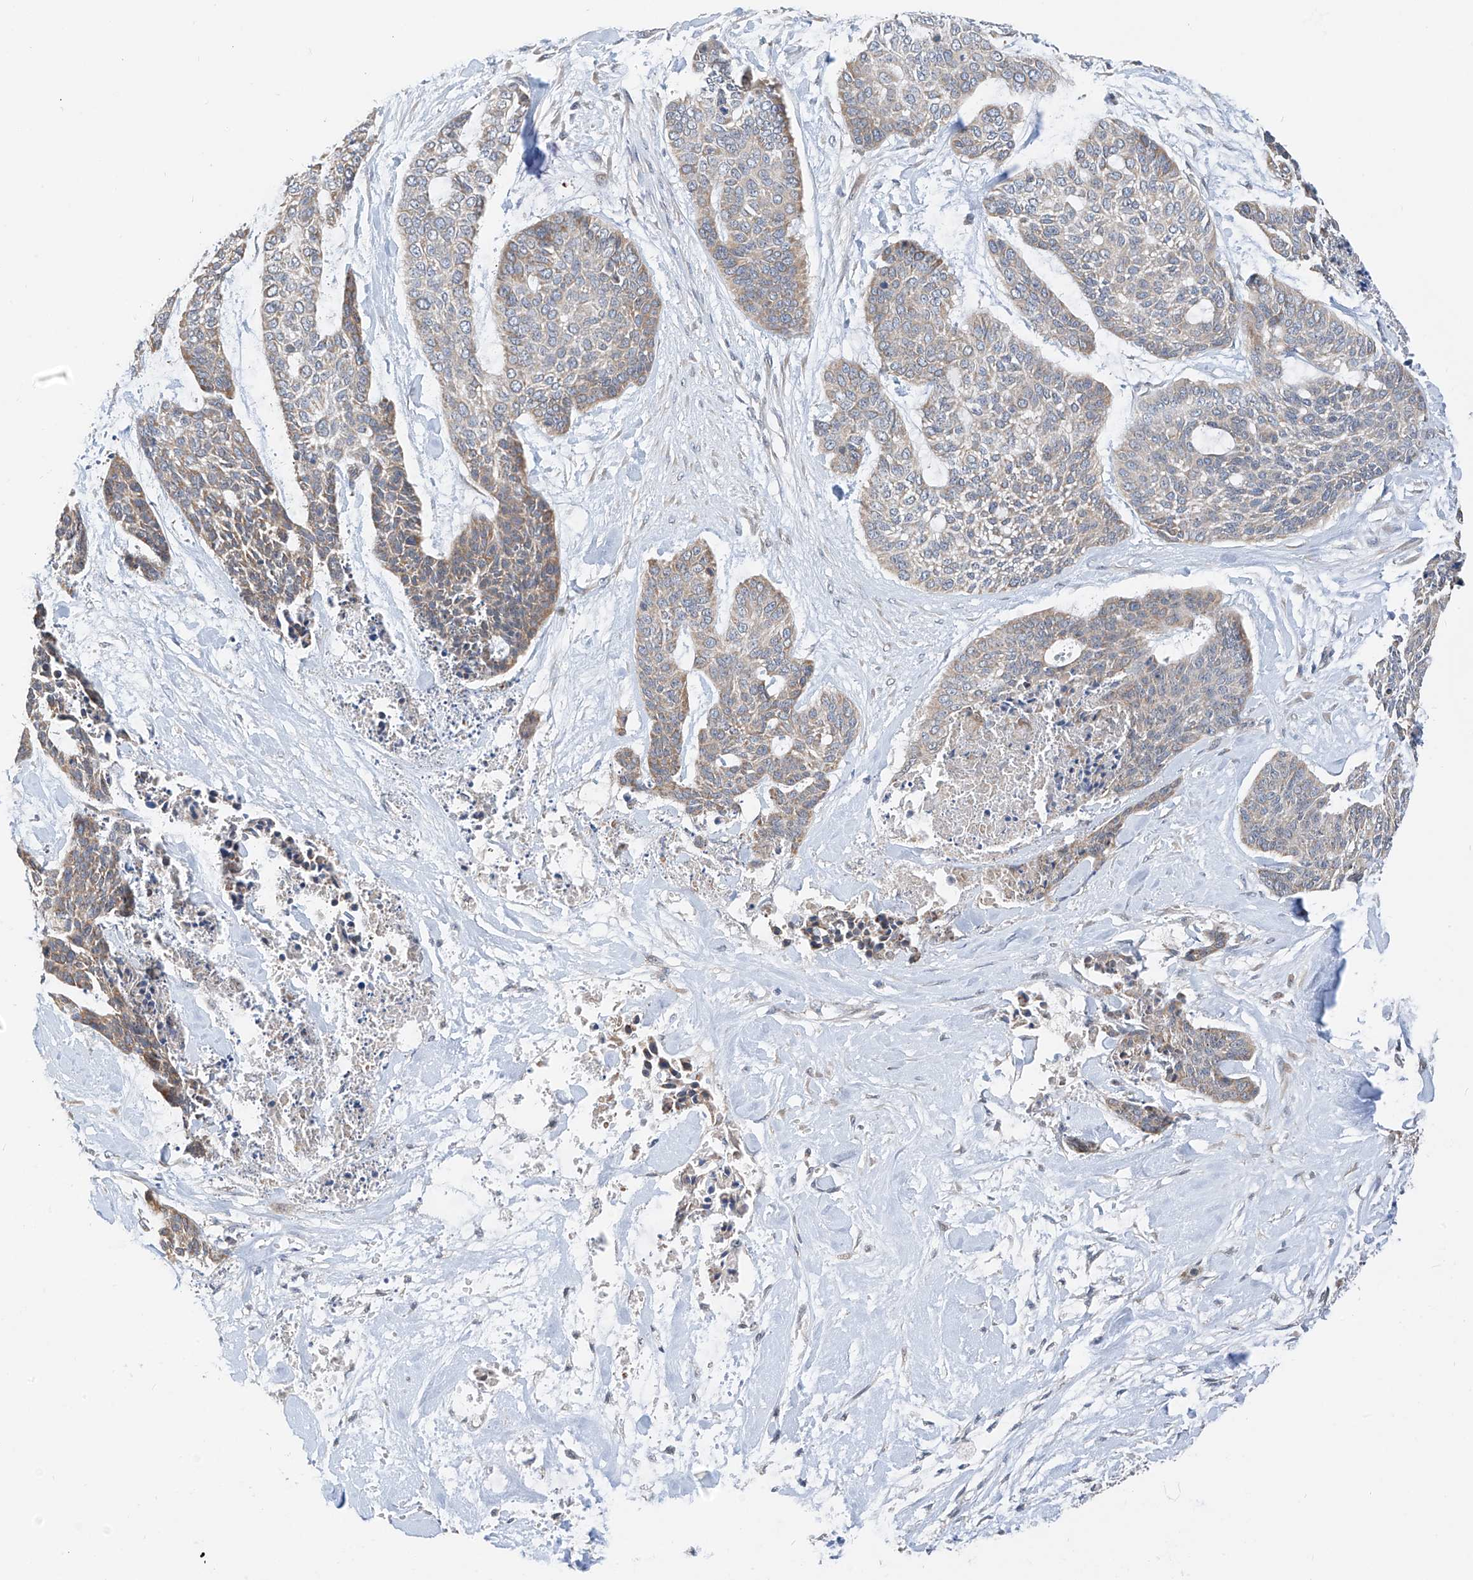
{"staining": {"intensity": "weak", "quantity": "<25%", "location": "cytoplasmic/membranous"}, "tissue": "skin cancer", "cell_type": "Tumor cells", "image_type": "cancer", "snomed": [{"axis": "morphology", "description": "Basal cell carcinoma"}, {"axis": "topography", "description": "Skin"}], "caption": "Tumor cells show no significant protein positivity in skin basal cell carcinoma.", "gene": "PPA2", "patient": {"sex": "female", "age": 64}}